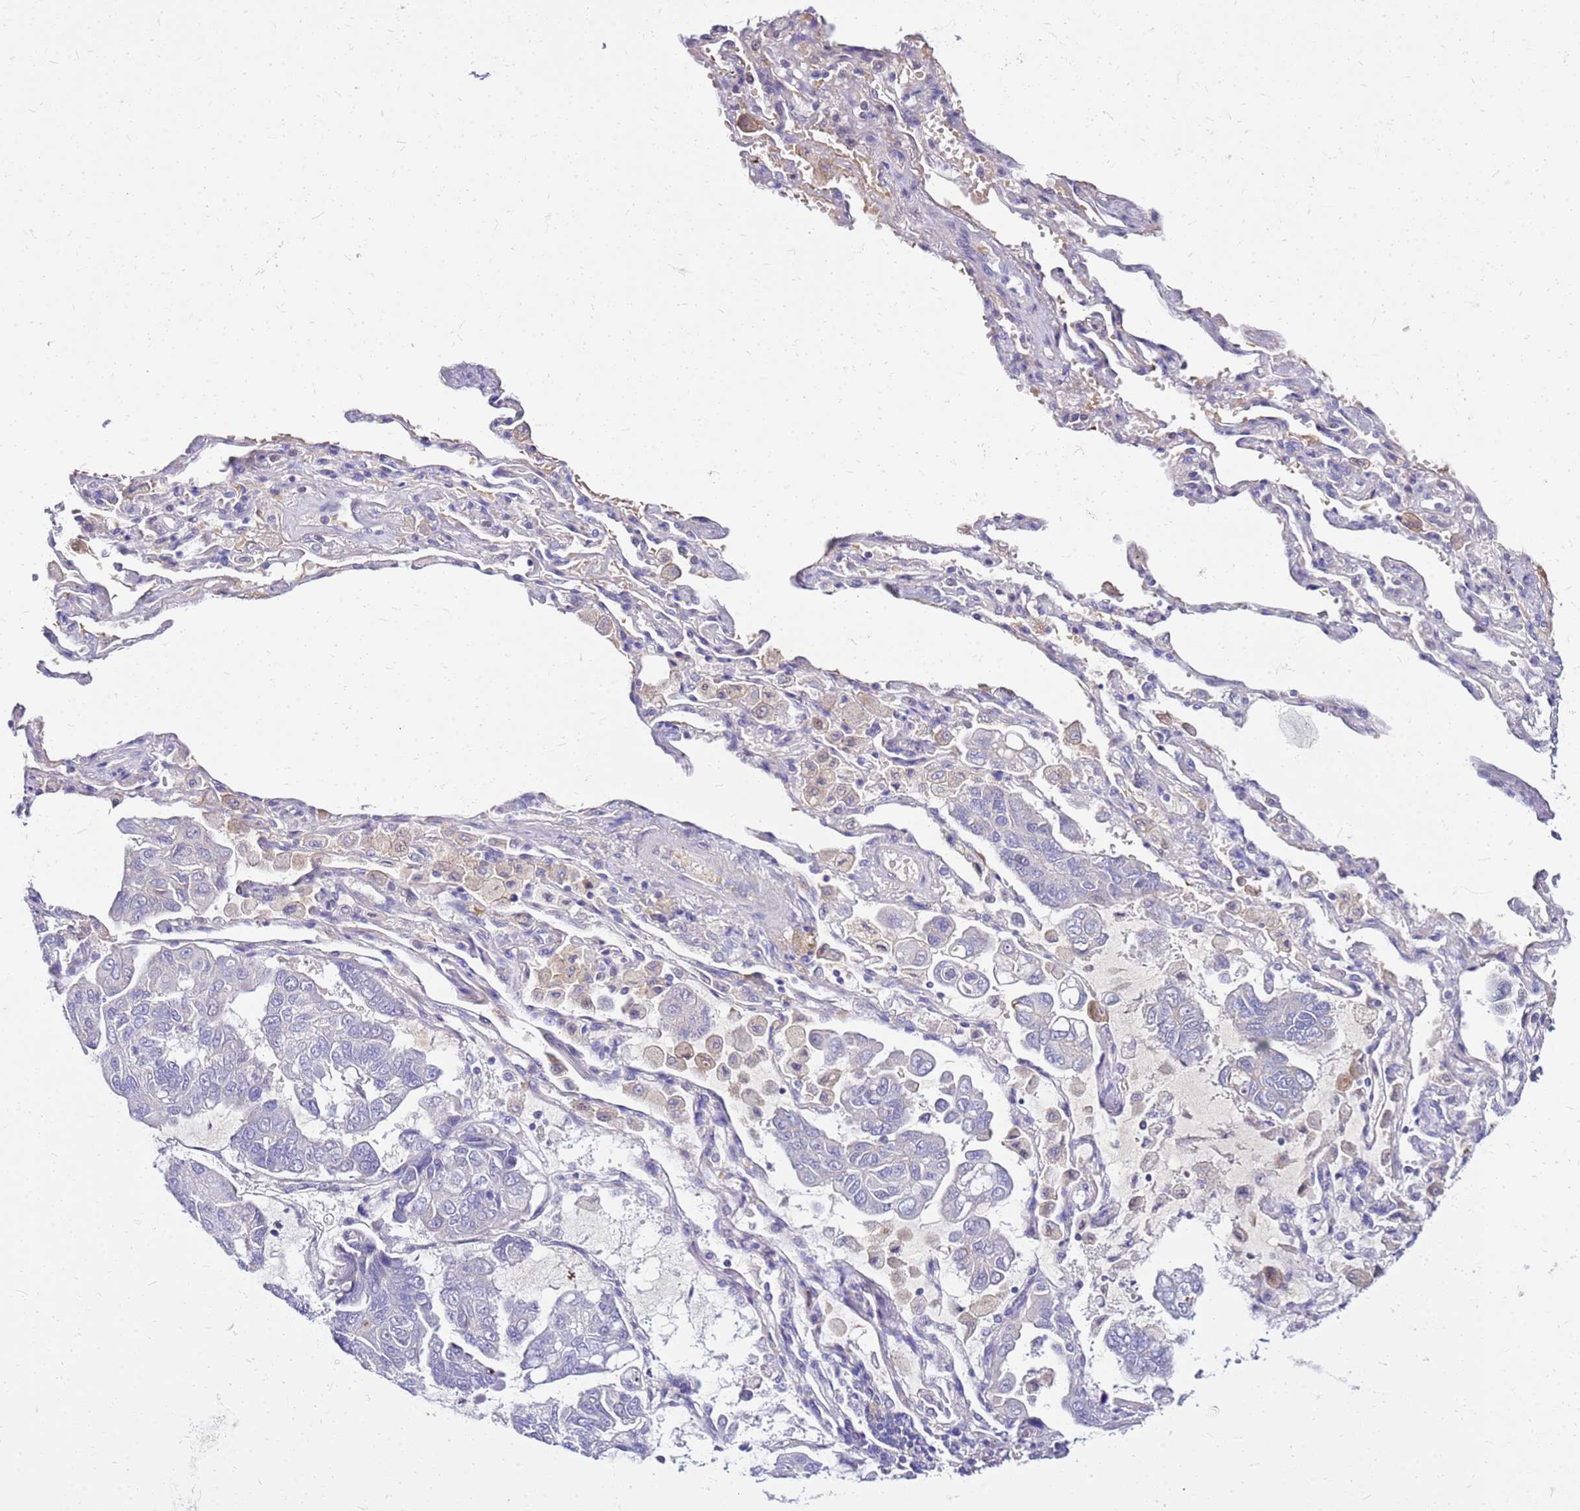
{"staining": {"intensity": "negative", "quantity": "none", "location": "none"}, "tissue": "lung cancer", "cell_type": "Tumor cells", "image_type": "cancer", "snomed": [{"axis": "morphology", "description": "Adenocarcinoma, NOS"}, {"axis": "topography", "description": "Lung"}], "caption": "Tumor cells show no significant staining in lung adenocarcinoma.", "gene": "DCDC2B", "patient": {"sex": "male", "age": 64}}